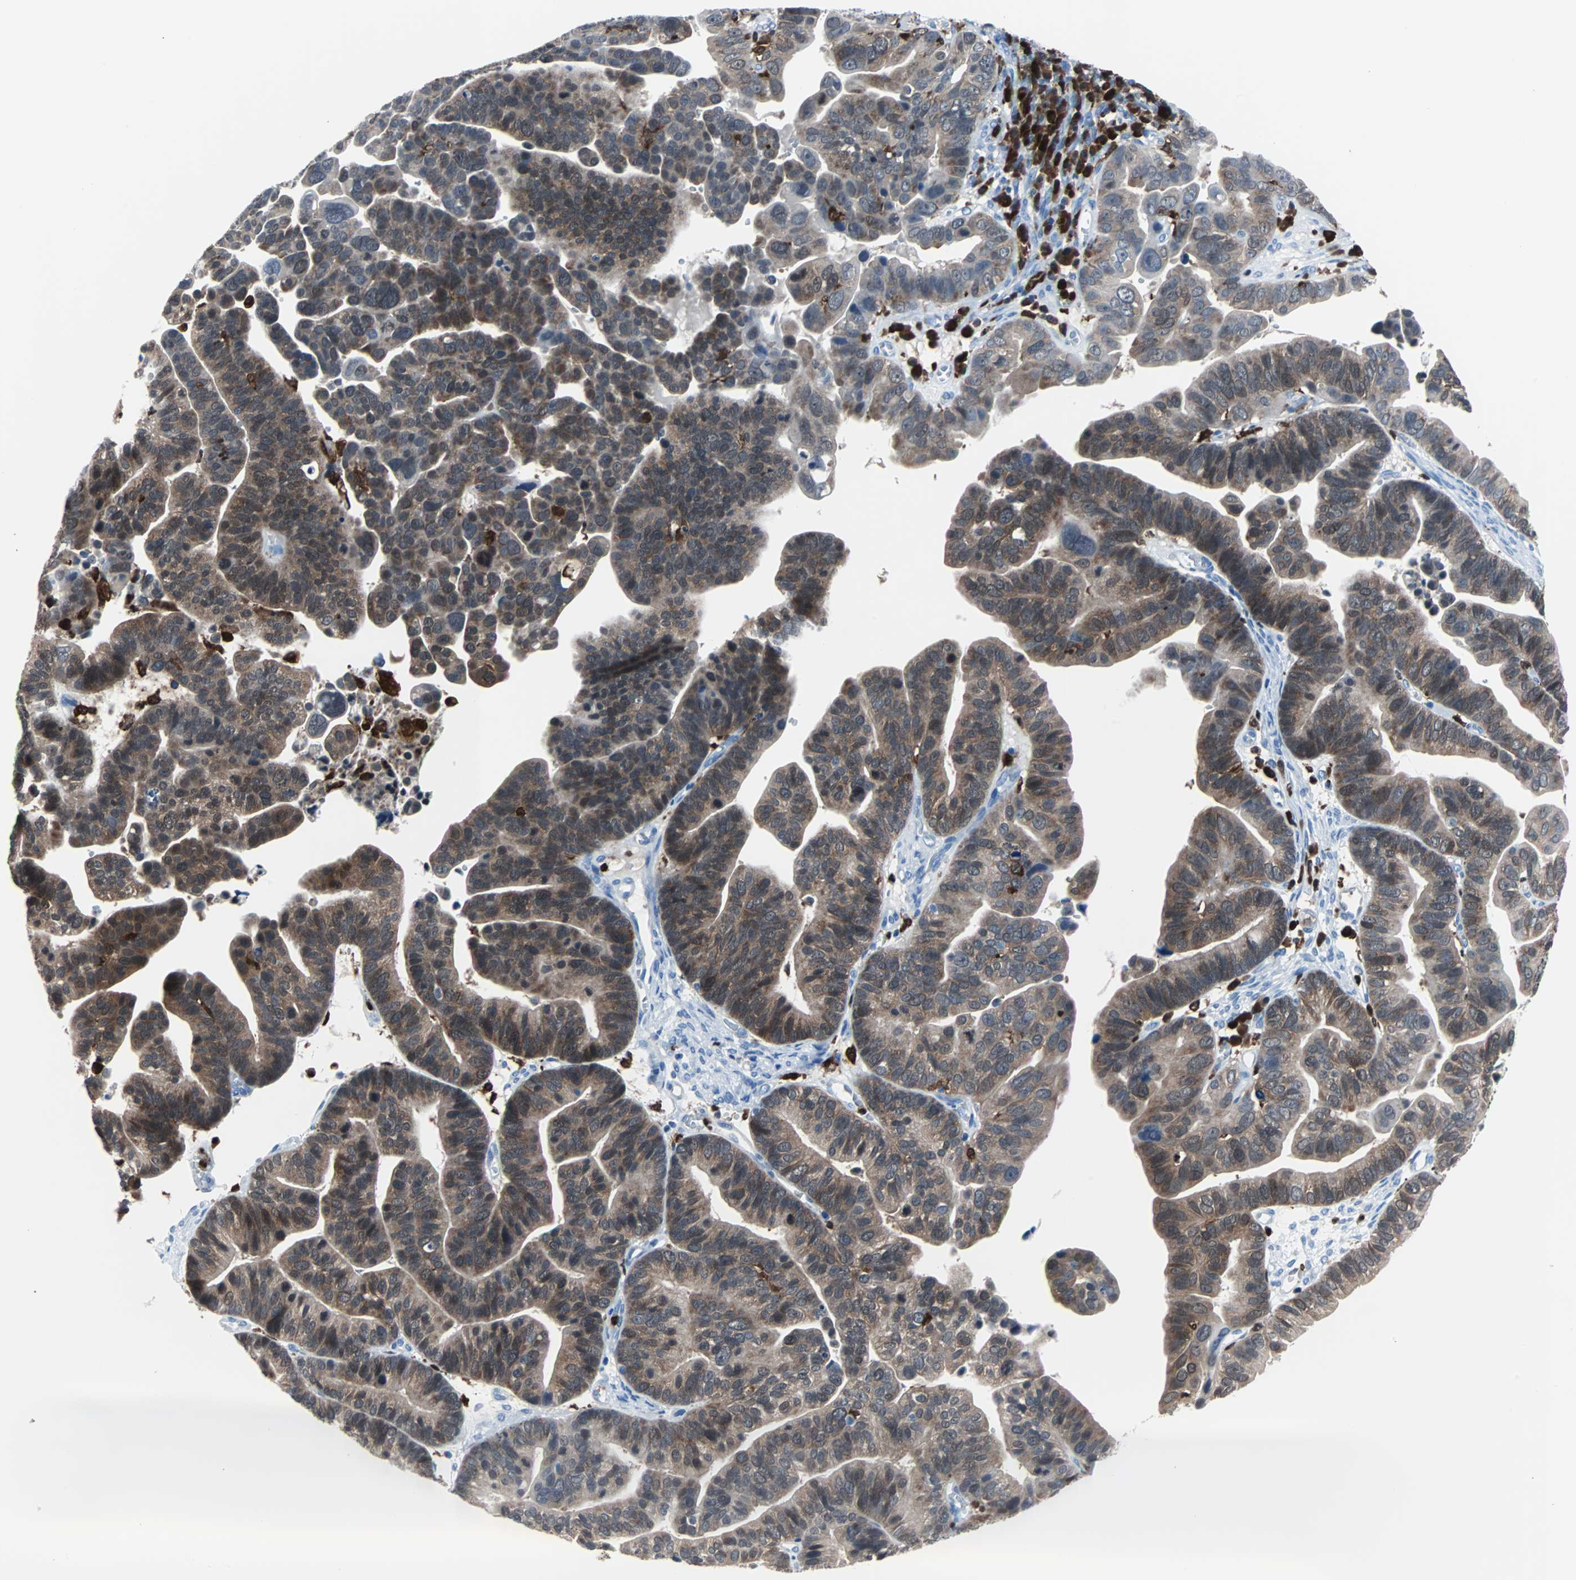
{"staining": {"intensity": "moderate", "quantity": ">75%", "location": "cytoplasmic/membranous"}, "tissue": "ovarian cancer", "cell_type": "Tumor cells", "image_type": "cancer", "snomed": [{"axis": "morphology", "description": "Cystadenocarcinoma, serous, NOS"}, {"axis": "topography", "description": "Ovary"}], "caption": "High-magnification brightfield microscopy of ovarian cancer stained with DAB (brown) and counterstained with hematoxylin (blue). tumor cells exhibit moderate cytoplasmic/membranous expression is identified in about>75% of cells.", "gene": "SYK", "patient": {"sex": "female", "age": 56}}